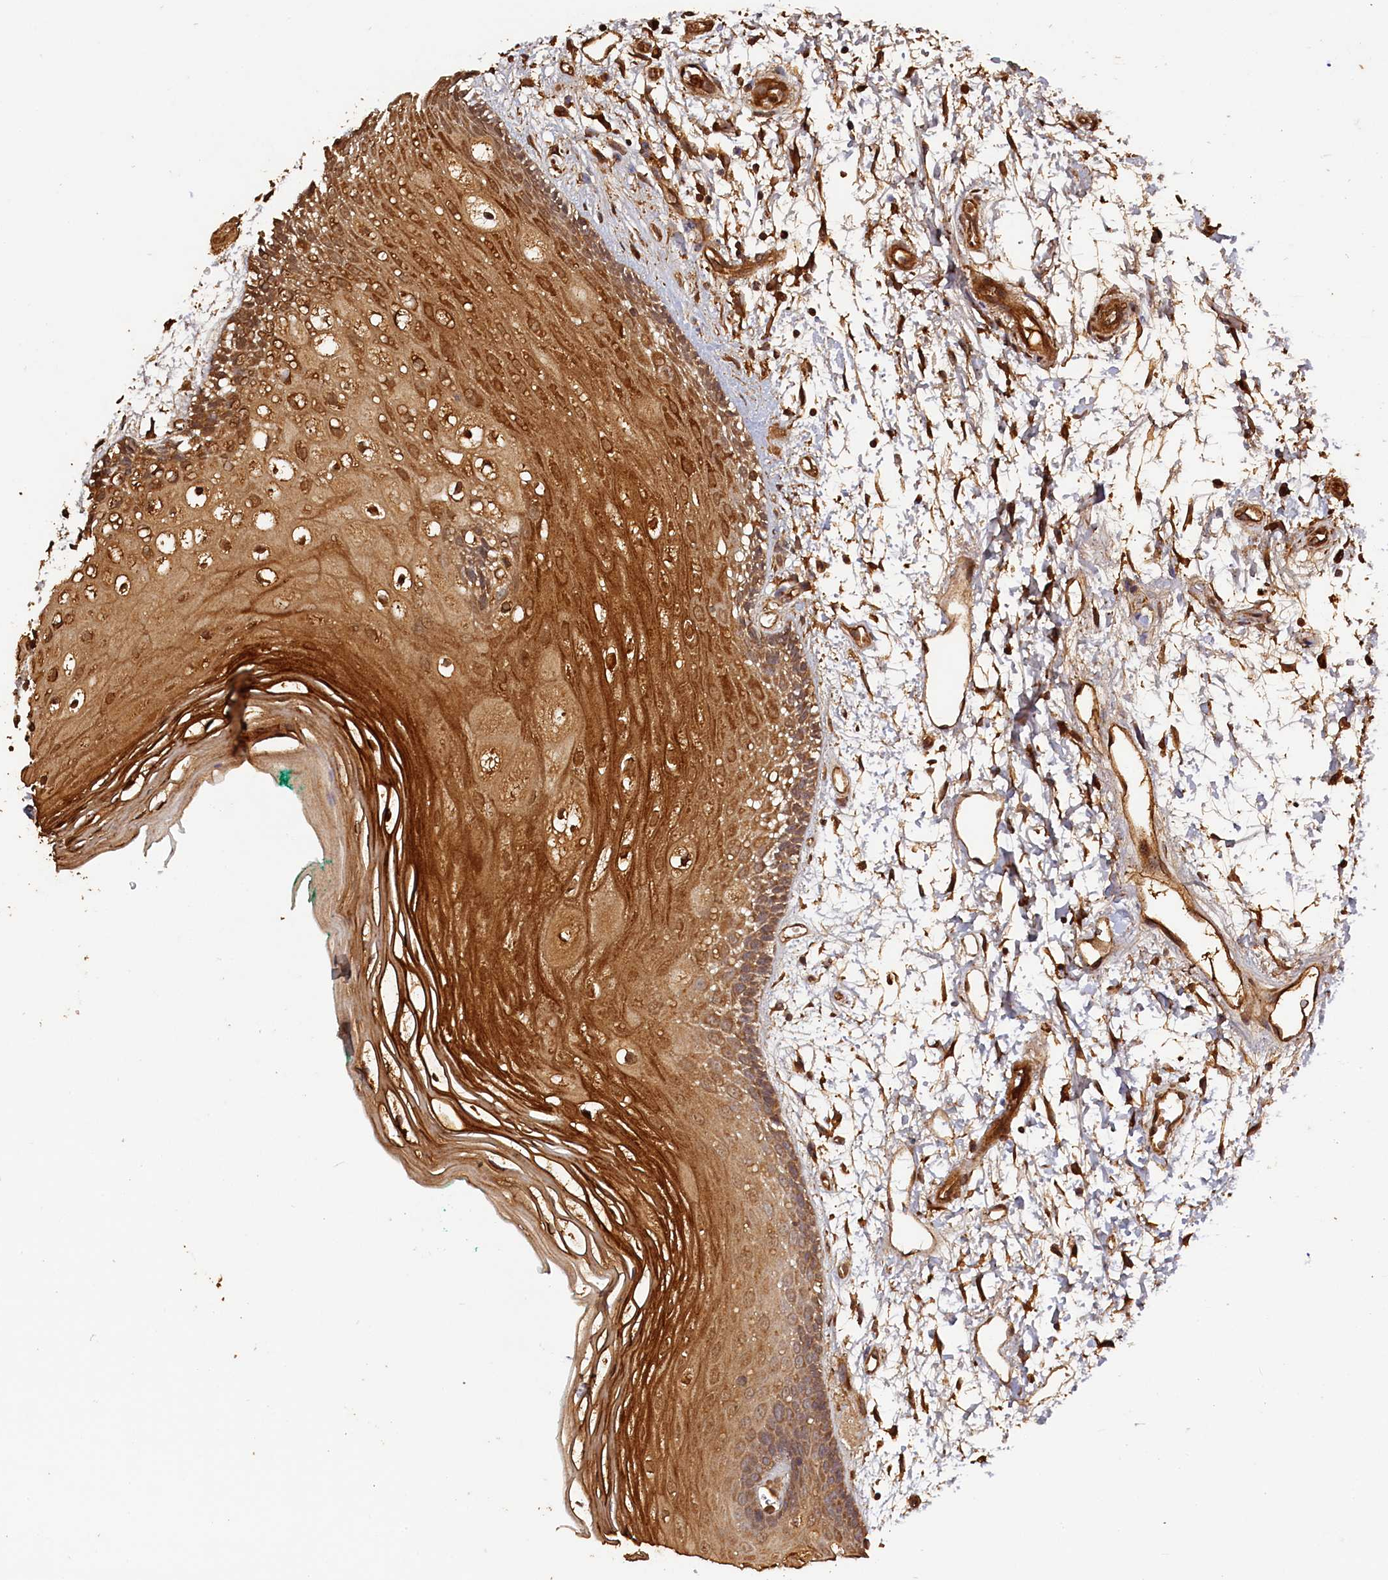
{"staining": {"intensity": "moderate", "quantity": ">75%", "location": "cytoplasmic/membranous,nuclear"}, "tissue": "oral mucosa", "cell_type": "Squamous epithelial cells", "image_type": "normal", "snomed": [{"axis": "morphology", "description": "Normal tissue, NOS"}, {"axis": "topography", "description": "Skeletal muscle"}, {"axis": "topography", "description": "Oral tissue"}, {"axis": "topography", "description": "Peripheral nerve tissue"}], "caption": "A brown stain shows moderate cytoplasmic/membranous,nuclear positivity of a protein in squamous epithelial cells of normal oral mucosa. Nuclei are stained in blue.", "gene": "SNX33", "patient": {"sex": "female", "age": 84}}